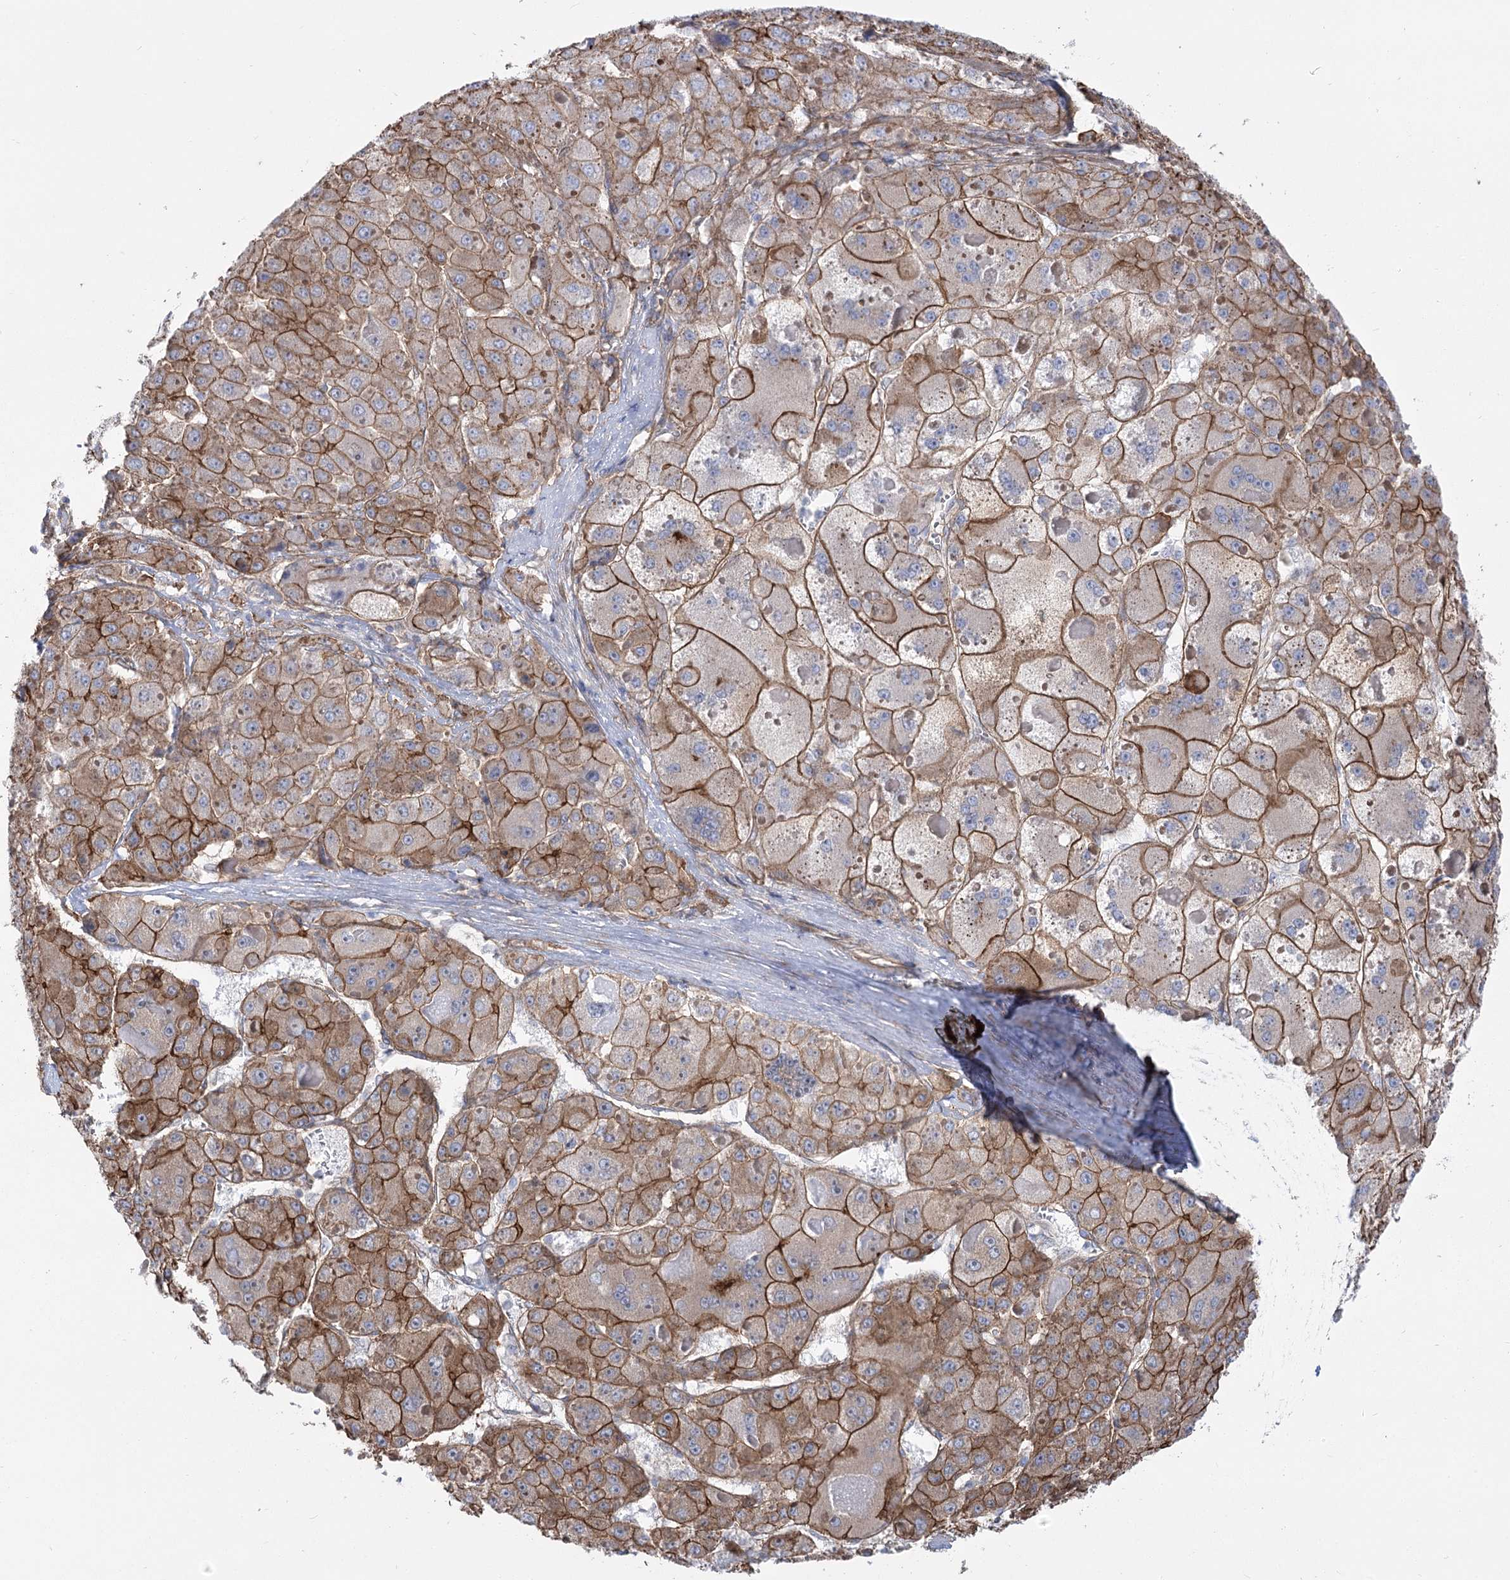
{"staining": {"intensity": "strong", "quantity": "25%-75%", "location": "cytoplasmic/membranous"}, "tissue": "liver cancer", "cell_type": "Tumor cells", "image_type": "cancer", "snomed": [{"axis": "morphology", "description": "Carcinoma, Hepatocellular, NOS"}, {"axis": "topography", "description": "Liver"}], "caption": "The image shows immunohistochemical staining of liver cancer. There is strong cytoplasmic/membranous staining is identified in about 25%-75% of tumor cells.", "gene": "PLEKHA5", "patient": {"sex": "female", "age": 73}}